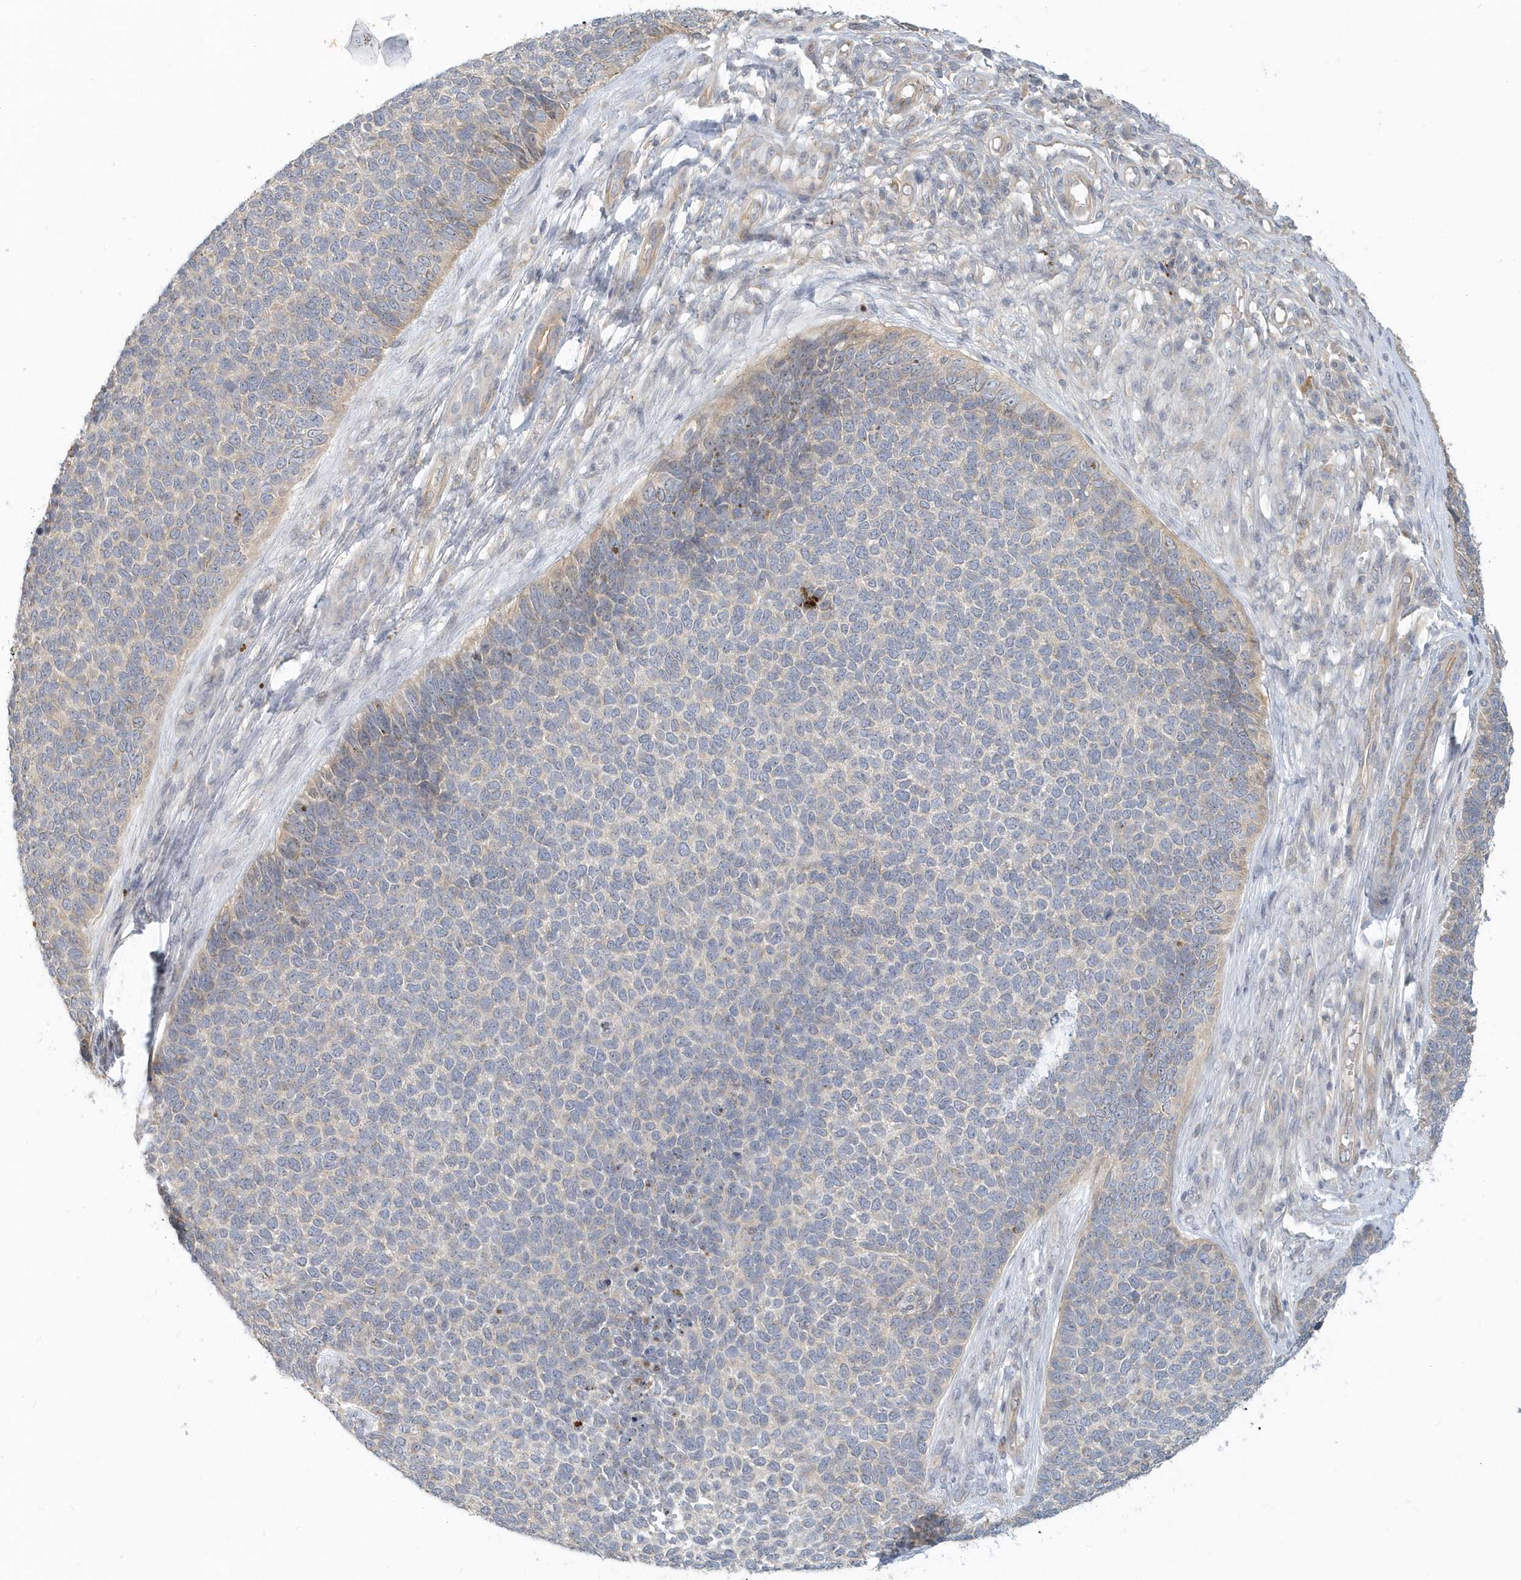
{"staining": {"intensity": "negative", "quantity": "none", "location": "none"}, "tissue": "skin cancer", "cell_type": "Tumor cells", "image_type": "cancer", "snomed": [{"axis": "morphology", "description": "Basal cell carcinoma"}, {"axis": "topography", "description": "Skin"}], "caption": "Basal cell carcinoma (skin) stained for a protein using immunohistochemistry (IHC) demonstrates no expression tumor cells.", "gene": "NAPB", "patient": {"sex": "female", "age": 84}}